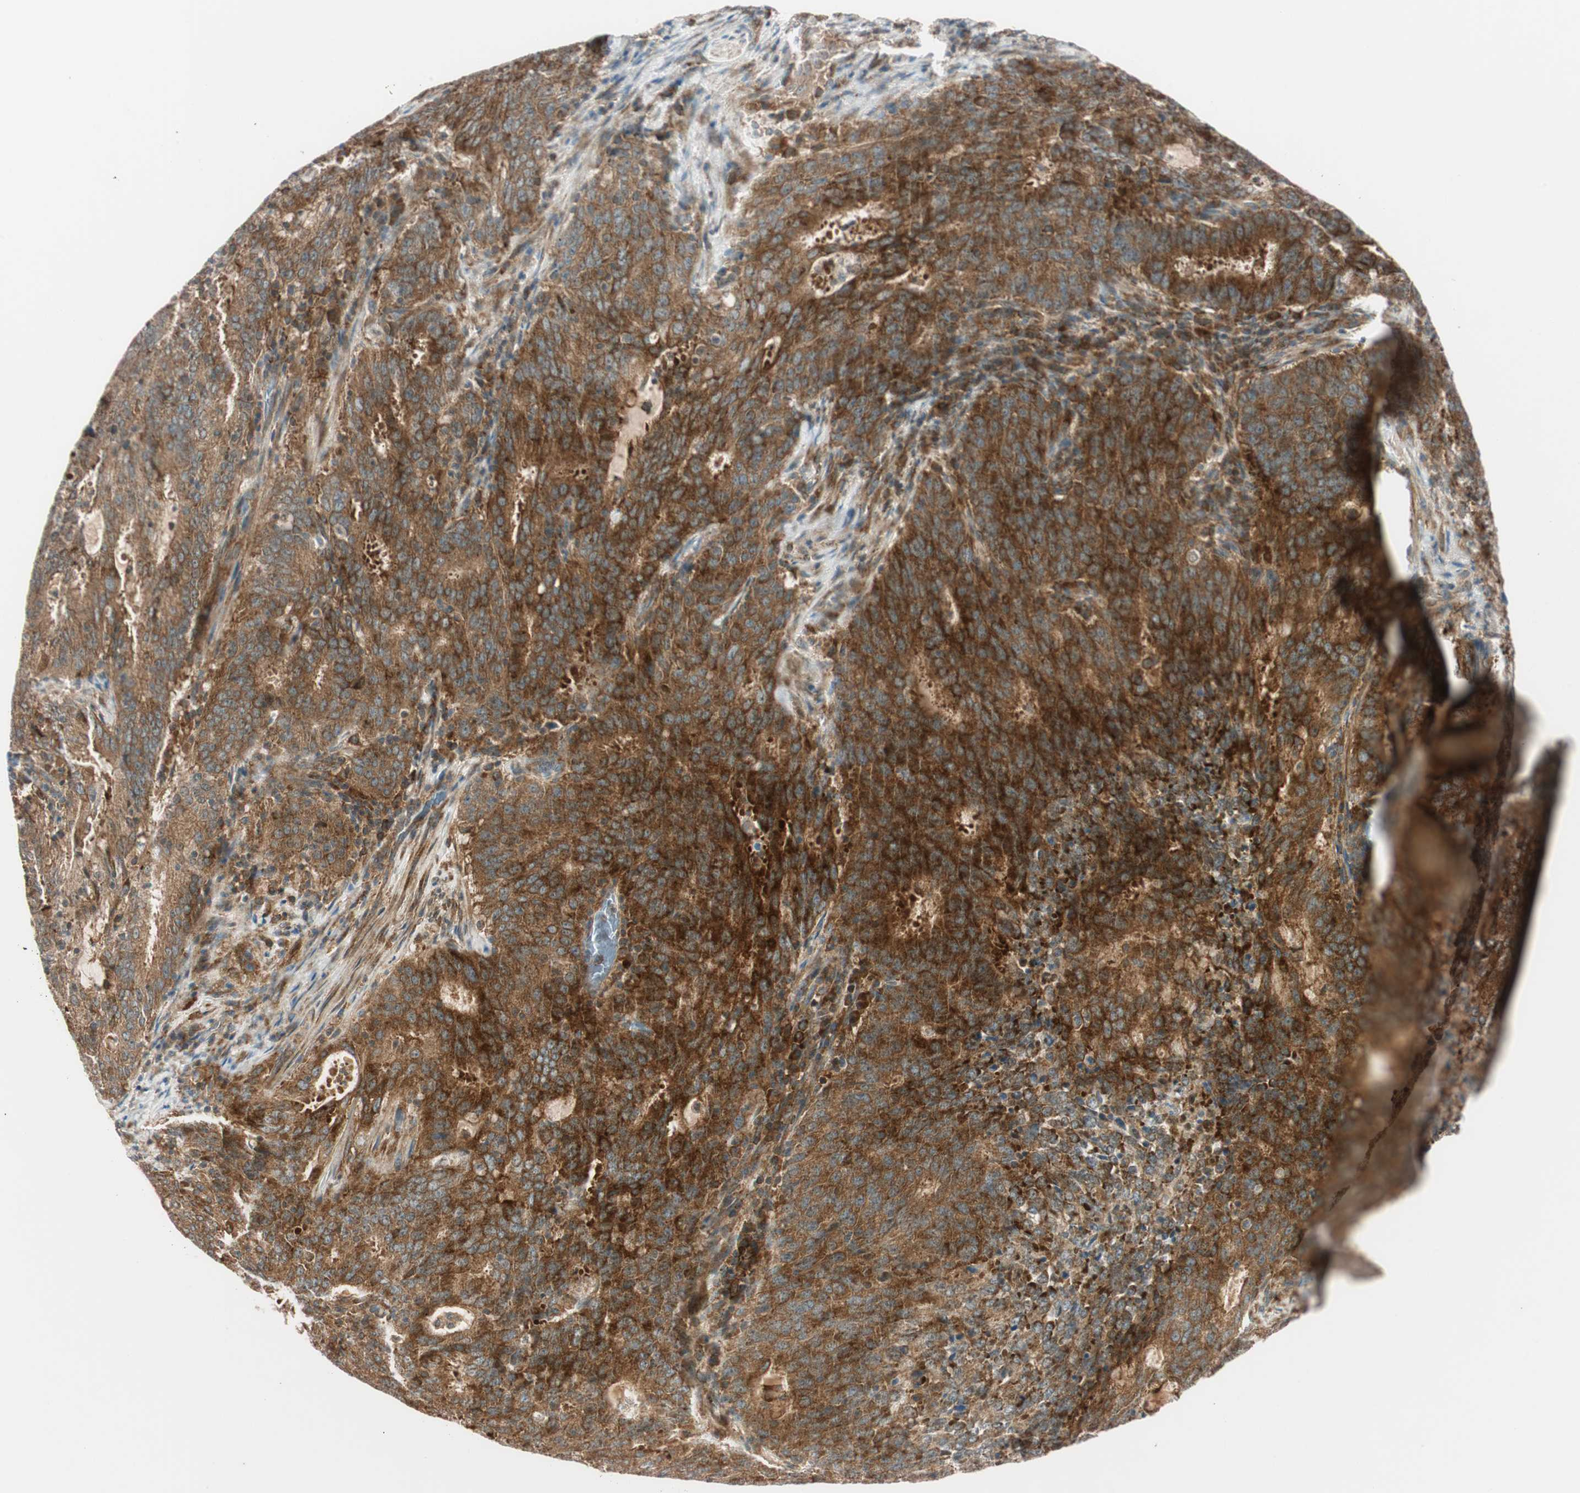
{"staining": {"intensity": "strong", "quantity": ">75%", "location": "cytoplasmic/membranous"}, "tissue": "cervical cancer", "cell_type": "Tumor cells", "image_type": "cancer", "snomed": [{"axis": "morphology", "description": "Adenocarcinoma, NOS"}, {"axis": "topography", "description": "Cervix"}], "caption": "IHC (DAB) staining of human adenocarcinoma (cervical) reveals strong cytoplasmic/membranous protein expression in approximately >75% of tumor cells.", "gene": "ABI1", "patient": {"sex": "female", "age": 44}}